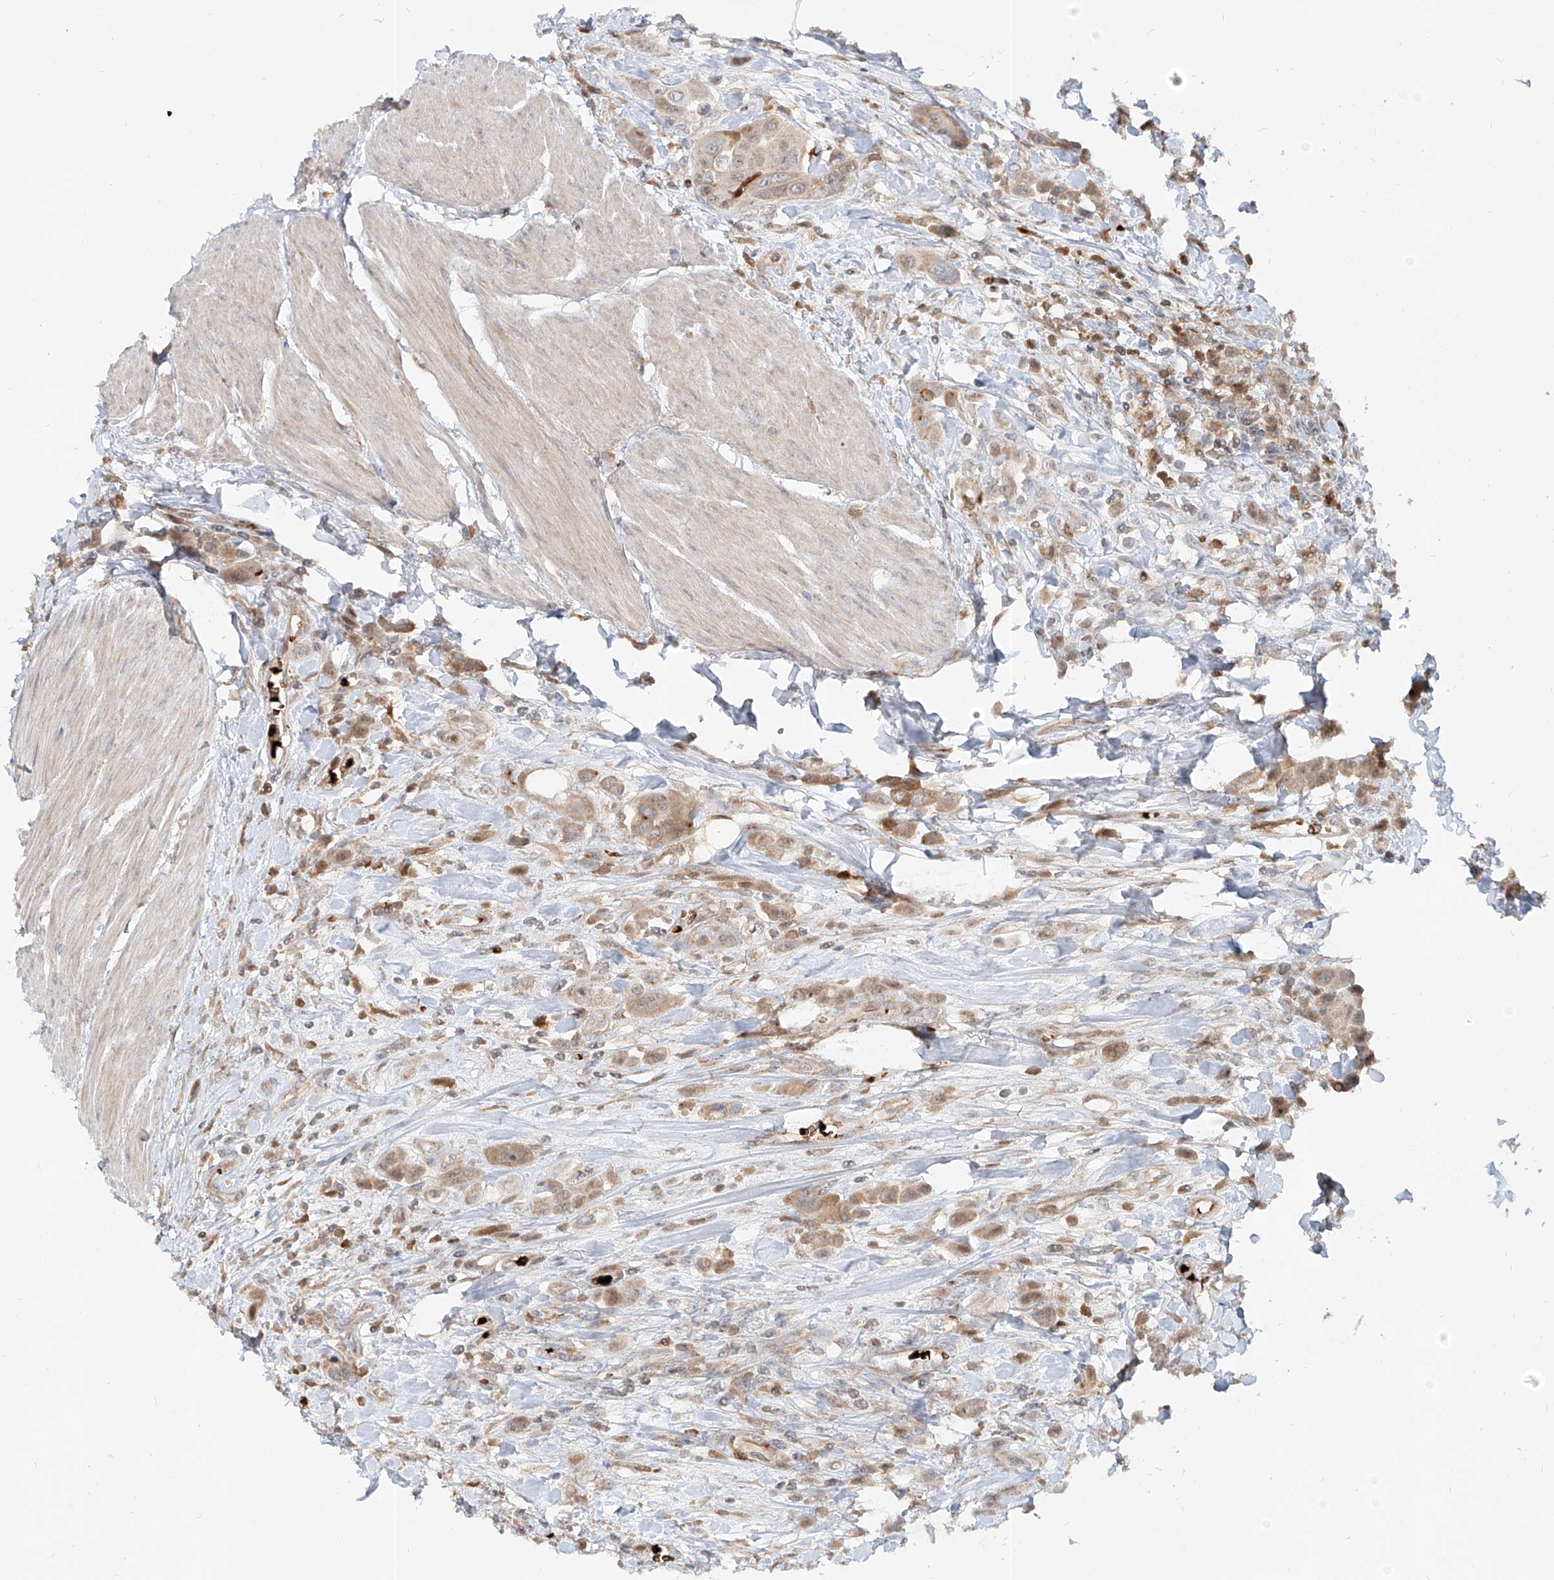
{"staining": {"intensity": "weak", "quantity": ">75%", "location": "cytoplasmic/membranous"}, "tissue": "urothelial cancer", "cell_type": "Tumor cells", "image_type": "cancer", "snomed": [{"axis": "morphology", "description": "Urothelial carcinoma, High grade"}, {"axis": "topography", "description": "Urinary bladder"}], "caption": "Protein staining by immunohistochemistry exhibits weak cytoplasmic/membranous staining in approximately >75% of tumor cells in urothelial carcinoma (high-grade).", "gene": "FGD2", "patient": {"sex": "male", "age": 50}}